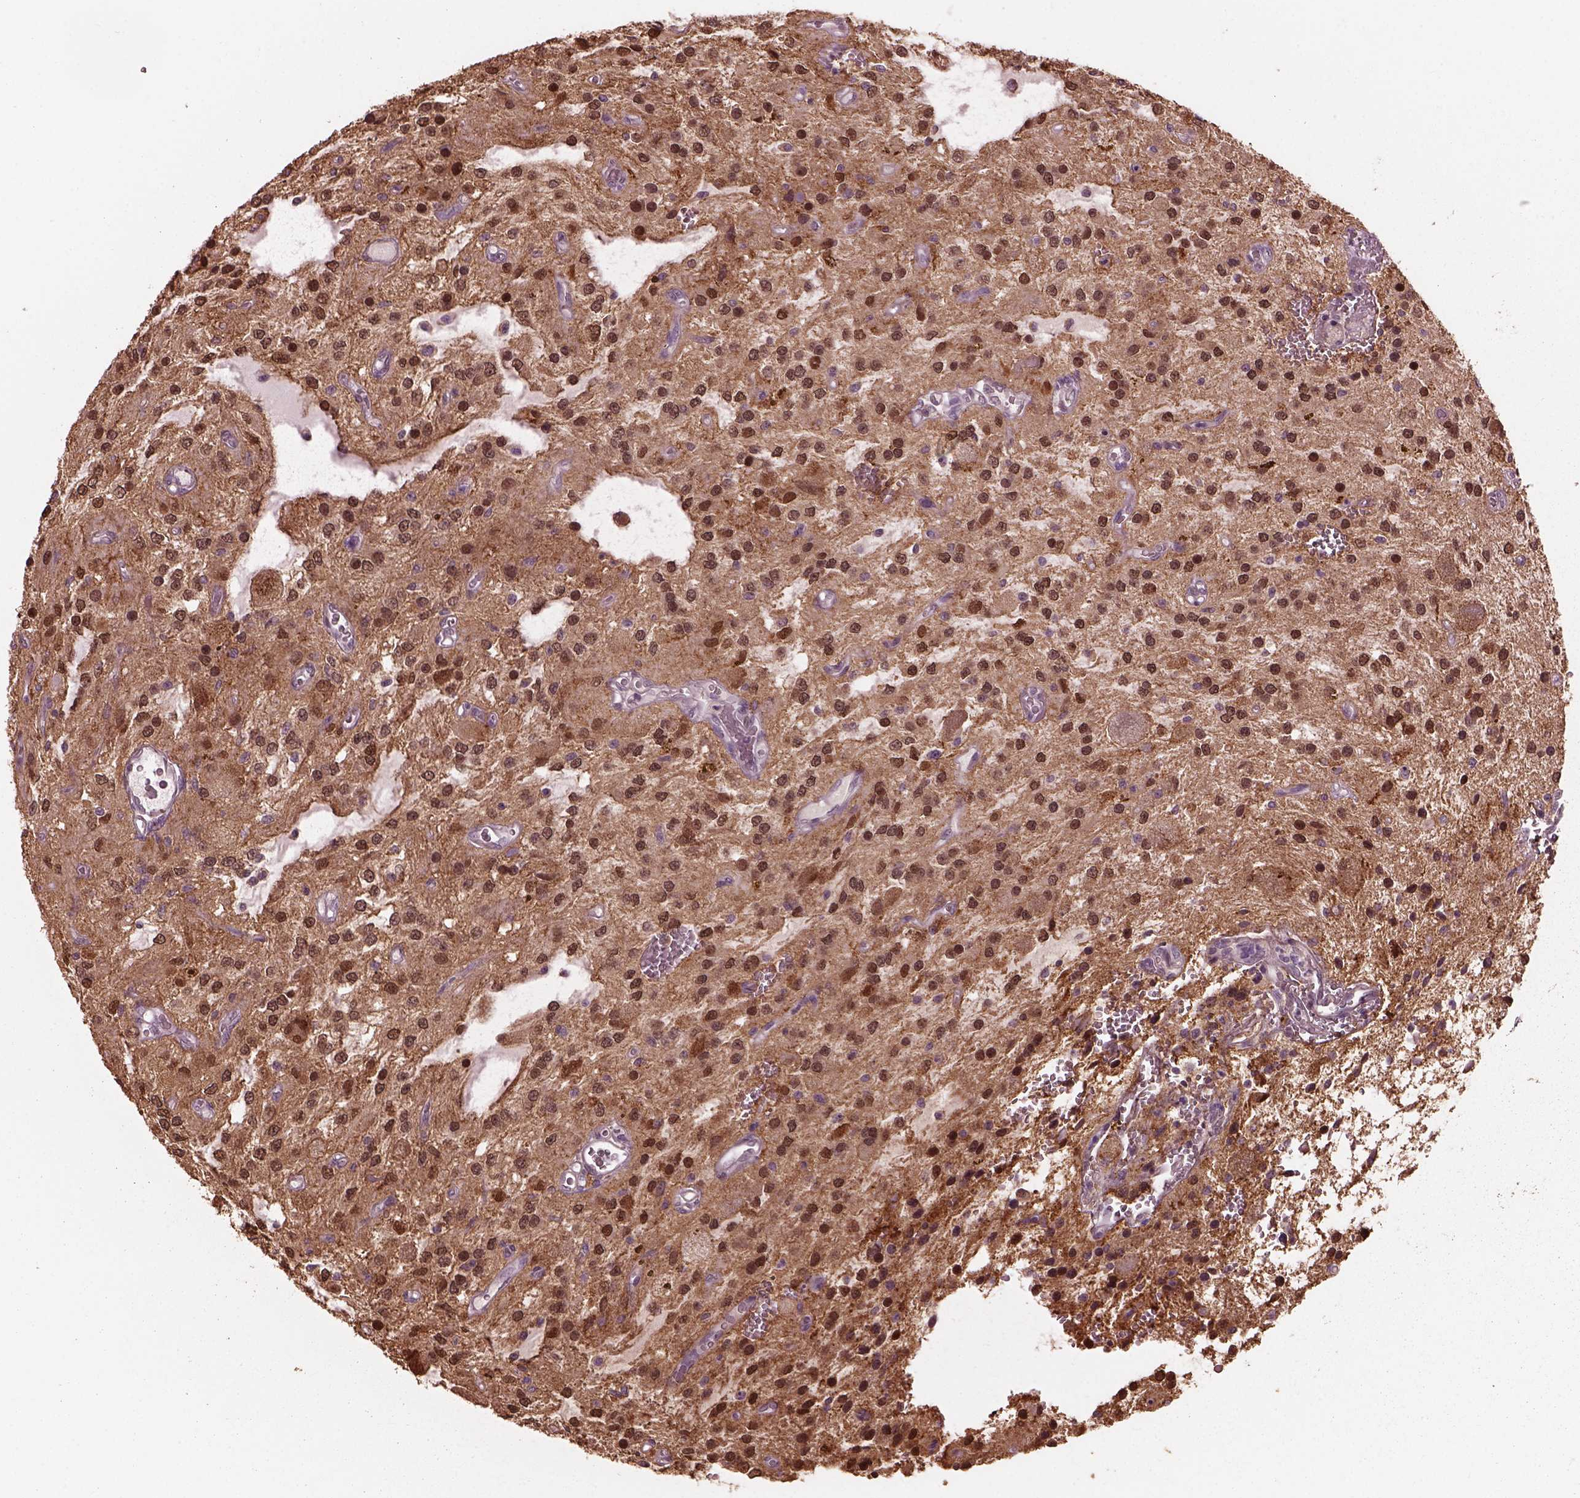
{"staining": {"intensity": "moderate", "quantity": "25%-75%", "location": "cytoplasmic/membranous,nuclear"}, "tissue": "glioma", "cell_type": "Tumor cells", "image_type": "cancer", "snomed": [{"axis": "morphology", "description": "Glioma, malignant, Low grade"}, {"axis": "topography", "description": "Cerebellum"}], "caption": "Brown immunohistochemical staining in glioma demonstrates moderate cytoplasmic/membranous and nuclear expression in approximately 25%-75% of tumor cells. Nuclei are stained in blue.", "gene": "SRI", "patient": {"sex": "female", "age": 14}}